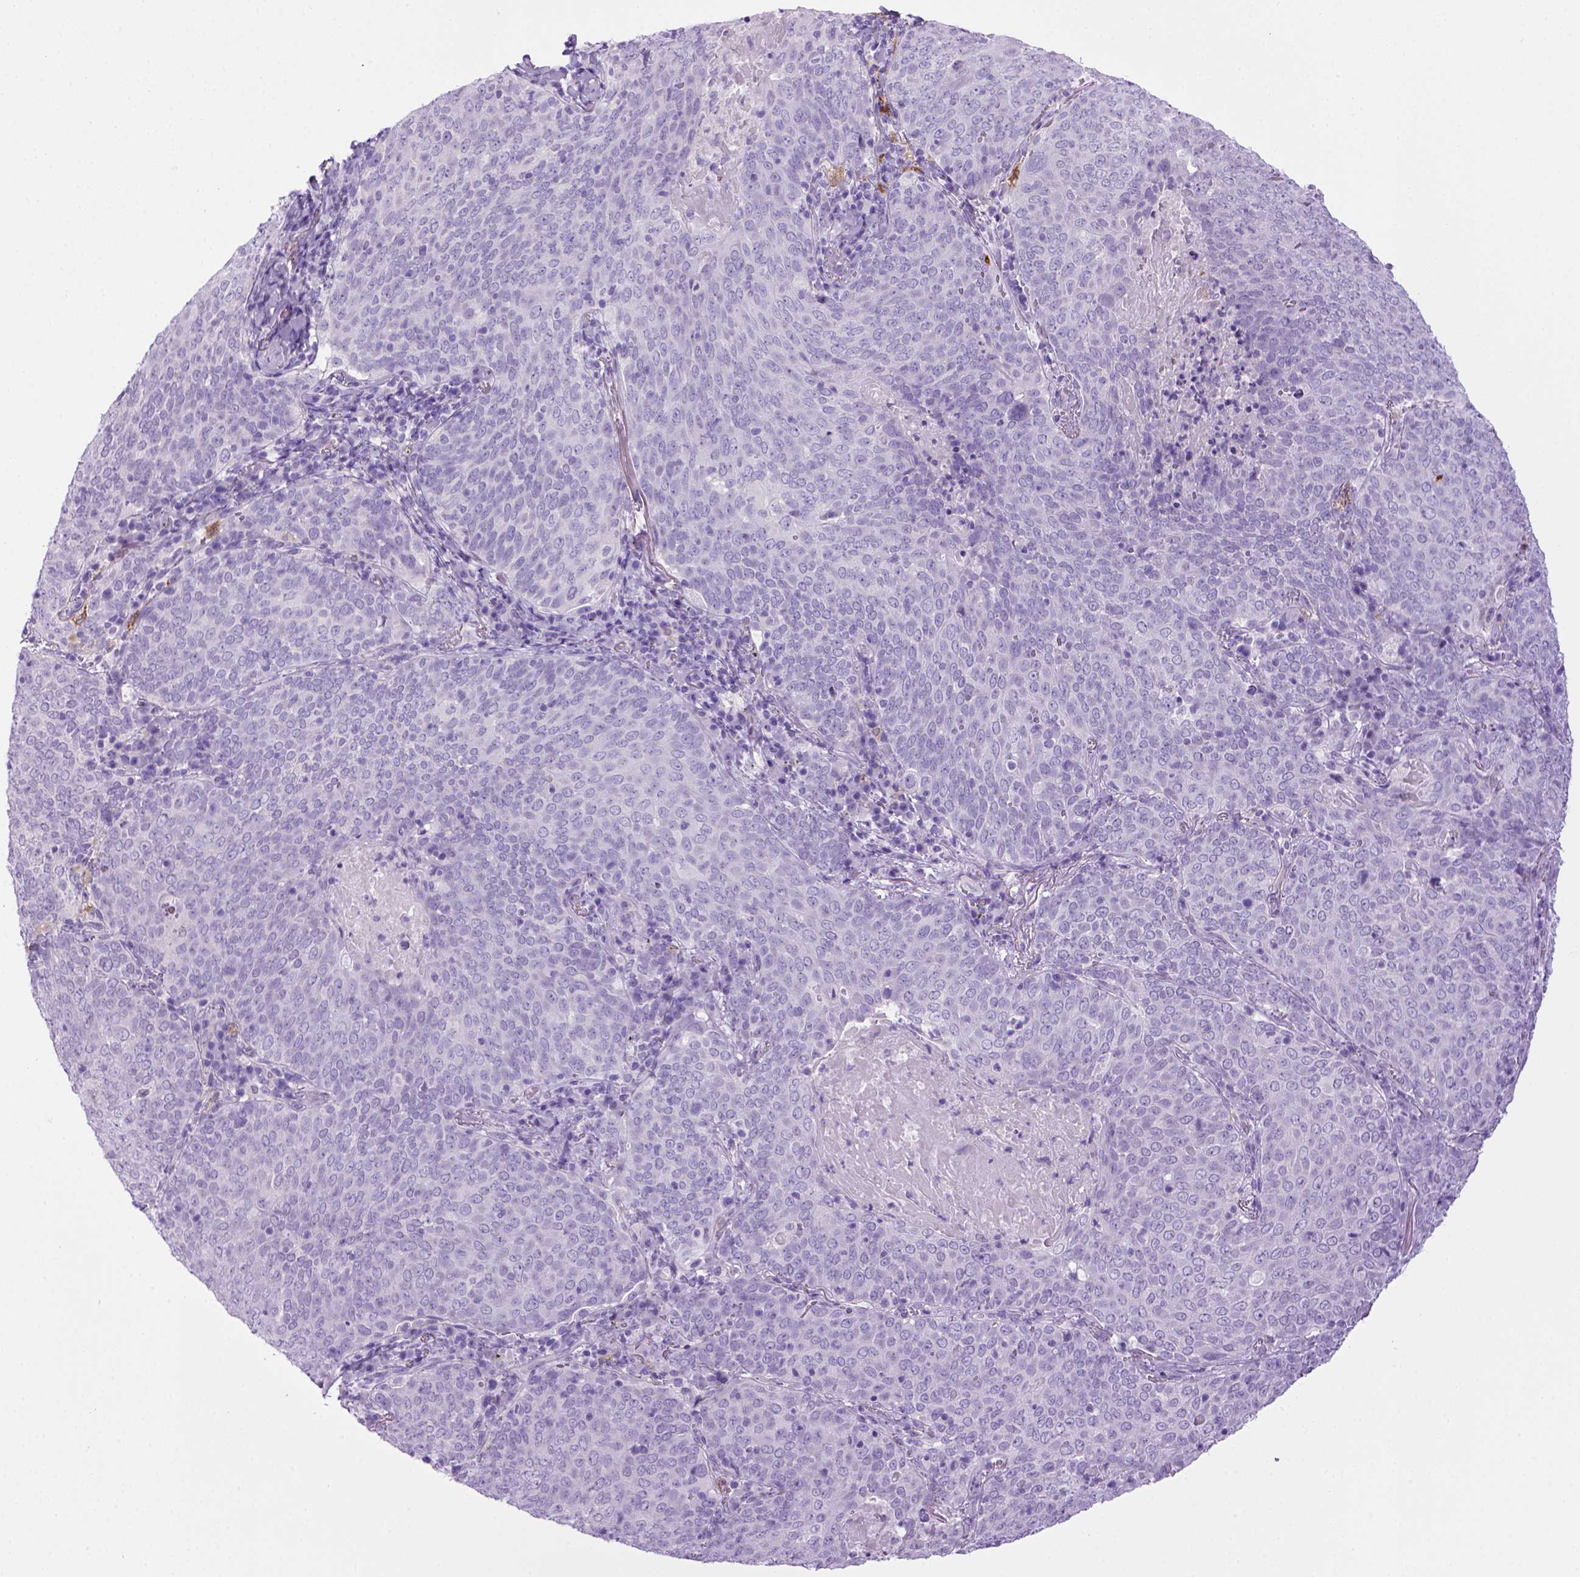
{"staining": {"intensity": "negative", "quantity": "none", "location": "none"}, "tissue": "lung cancer", "cell_type": "Tumor cells", "image_type": "cancer", "snomed": [{"axis": "morphology", "description": "Squamous cell carcinoma, NOS"}, {"axis": "topography", "description": "Lung"}], "caption": "A micrograph of human squamous cell carcinoma (lung) is negative for staining in tumor cells. The staining was performed using DAB to visualize the protein expression in brown, while the nuclei were stained in blue with hematoxylin (Magnification: 20x).", "gene": "SGCG", "patient": {"sex": "male", "age": 82}}